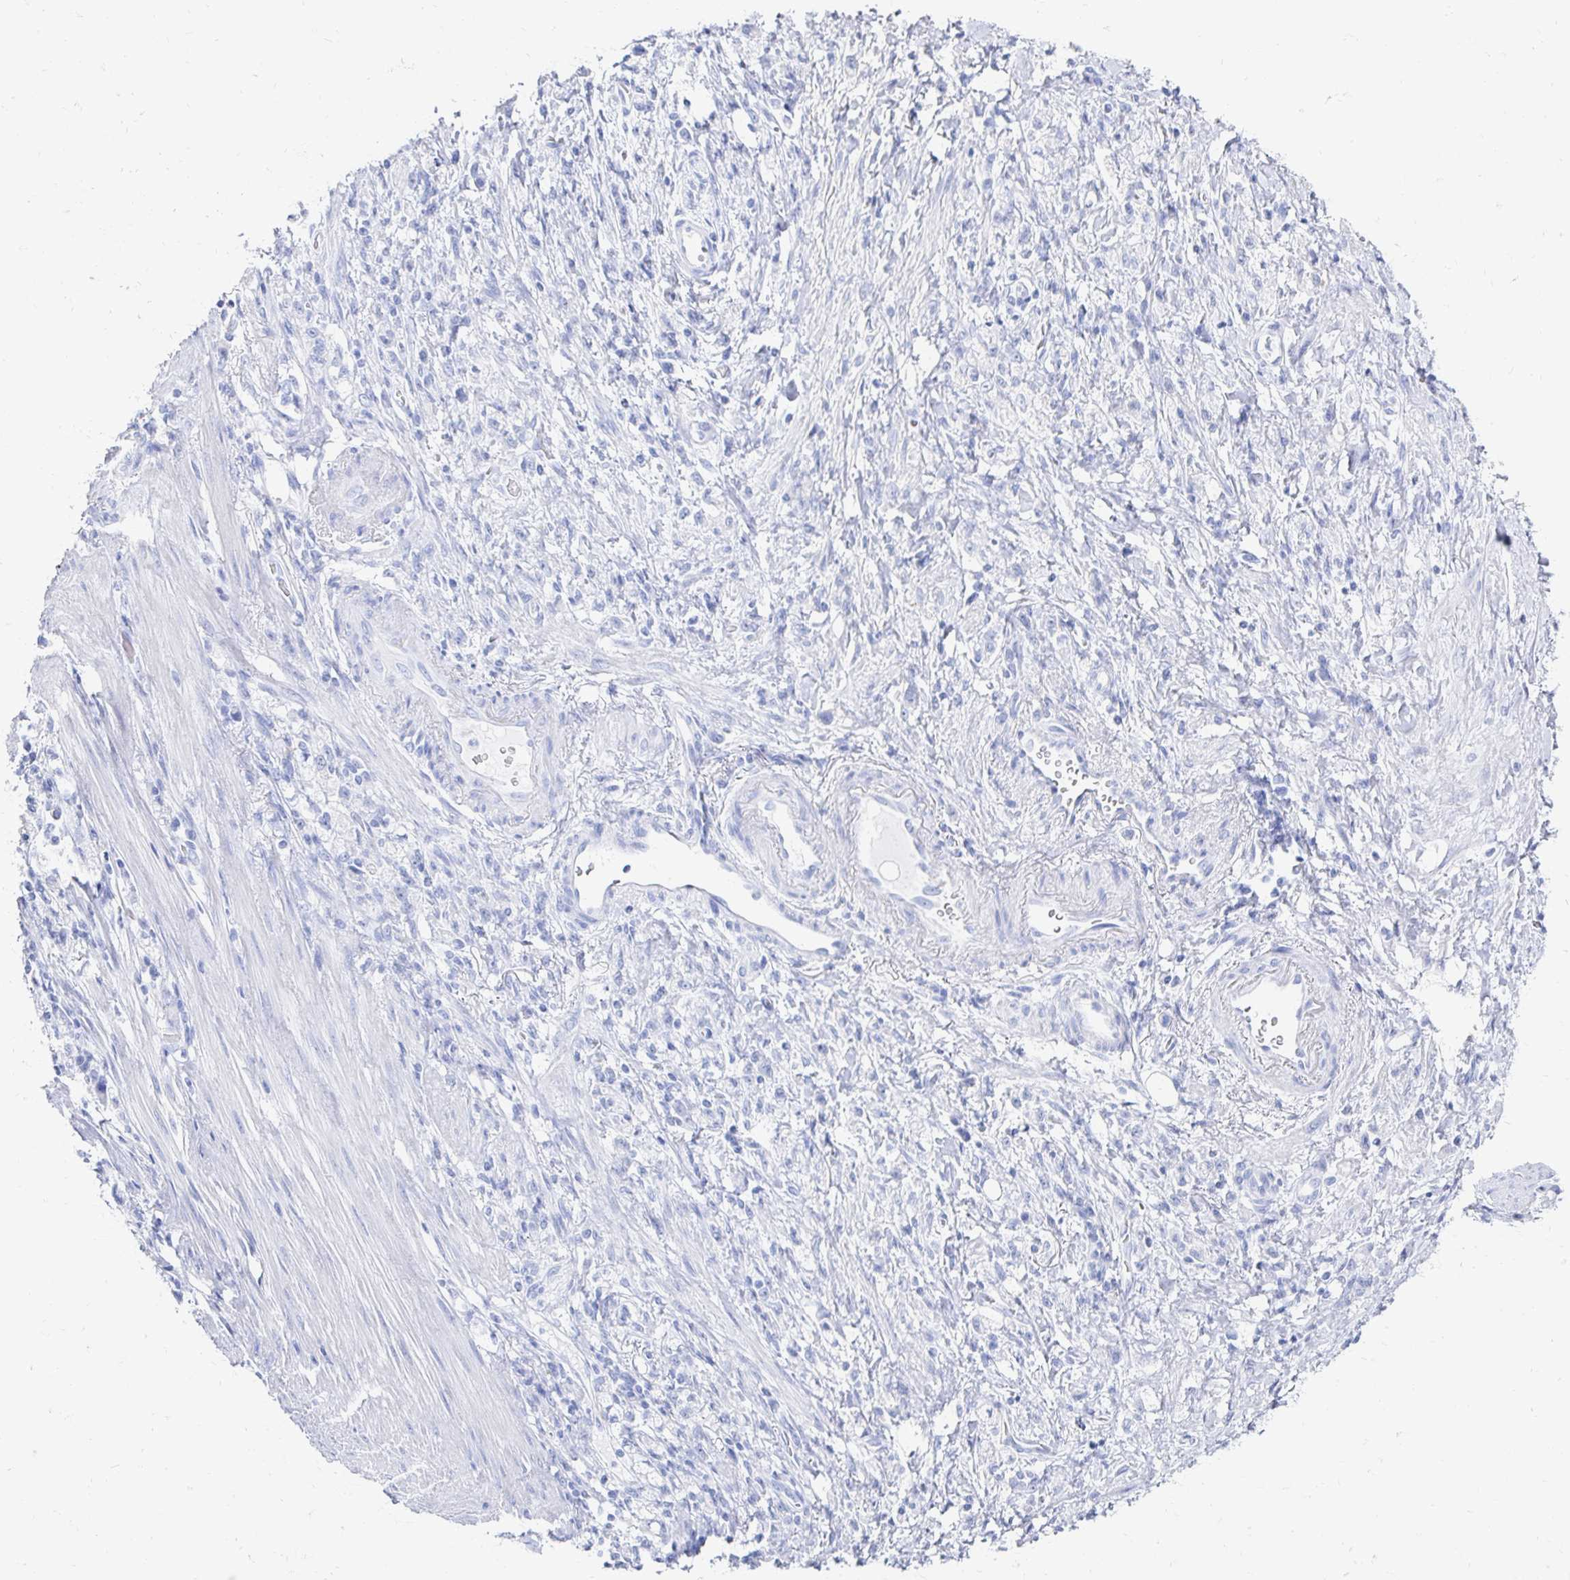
{"staining": {"intensity": "negative", "quantity": "none", "location": "none"}, "tissue": "stomach cancer", "cell_type": "Tumor cells", "image_type": "cancer", "snomed": [{"axis": "morphology", "description": "Adenocarcinoma, NOS"}, {"axis": "topography", "description": "Stomach"}], "caption": "Immunohistochemistry (IHC) of stomach cancer (adenocarcinoma) shows no staining in tumor cells.", "gene": "CST6", "patient": {"sex": "male", "age": 77}}